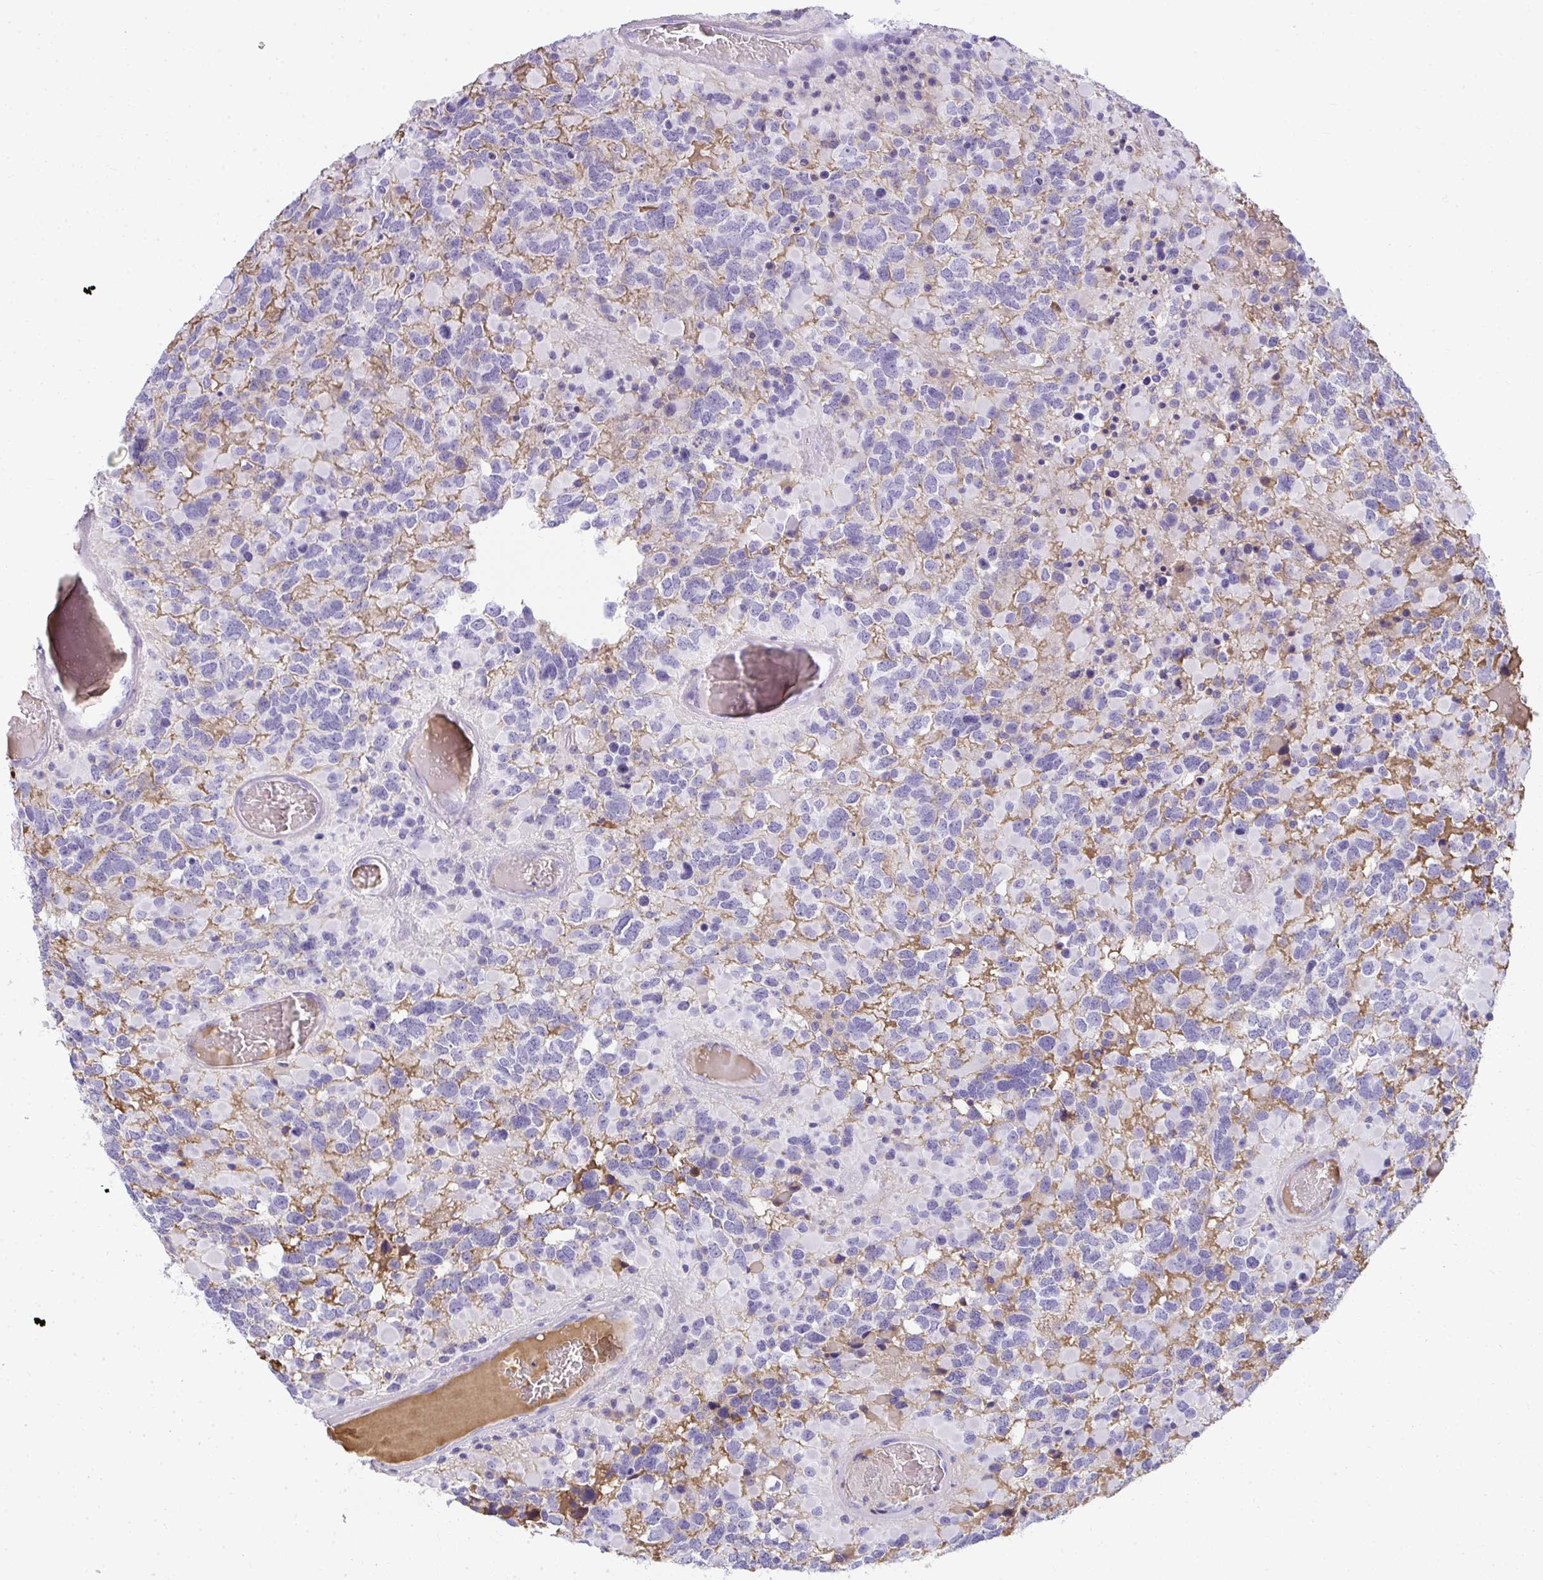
{"staining": {"intensity": "negative", "quantity": "none", "location": "none"}, "tissue": "glioma", "cell_type": "Tumor cells", "image_type": "cancer", "snomed": [{"axis": "morphology", "description": "Glioma, malignant, High grade"}, {"axis": "topography", "description": "Brain"}], "caption": "Photomicrograph shows no significant protein positivity in tumor cells of glioma. Brightfield microscopy of immunohistochemistry (IHC) stained with DAB (3,3'-diaminobenzidine) (brown) and hematoxylin (blue), captured at high magnification.", "gene": "ZSWIM3", "patient": {"sex": "female", "age": 40}}